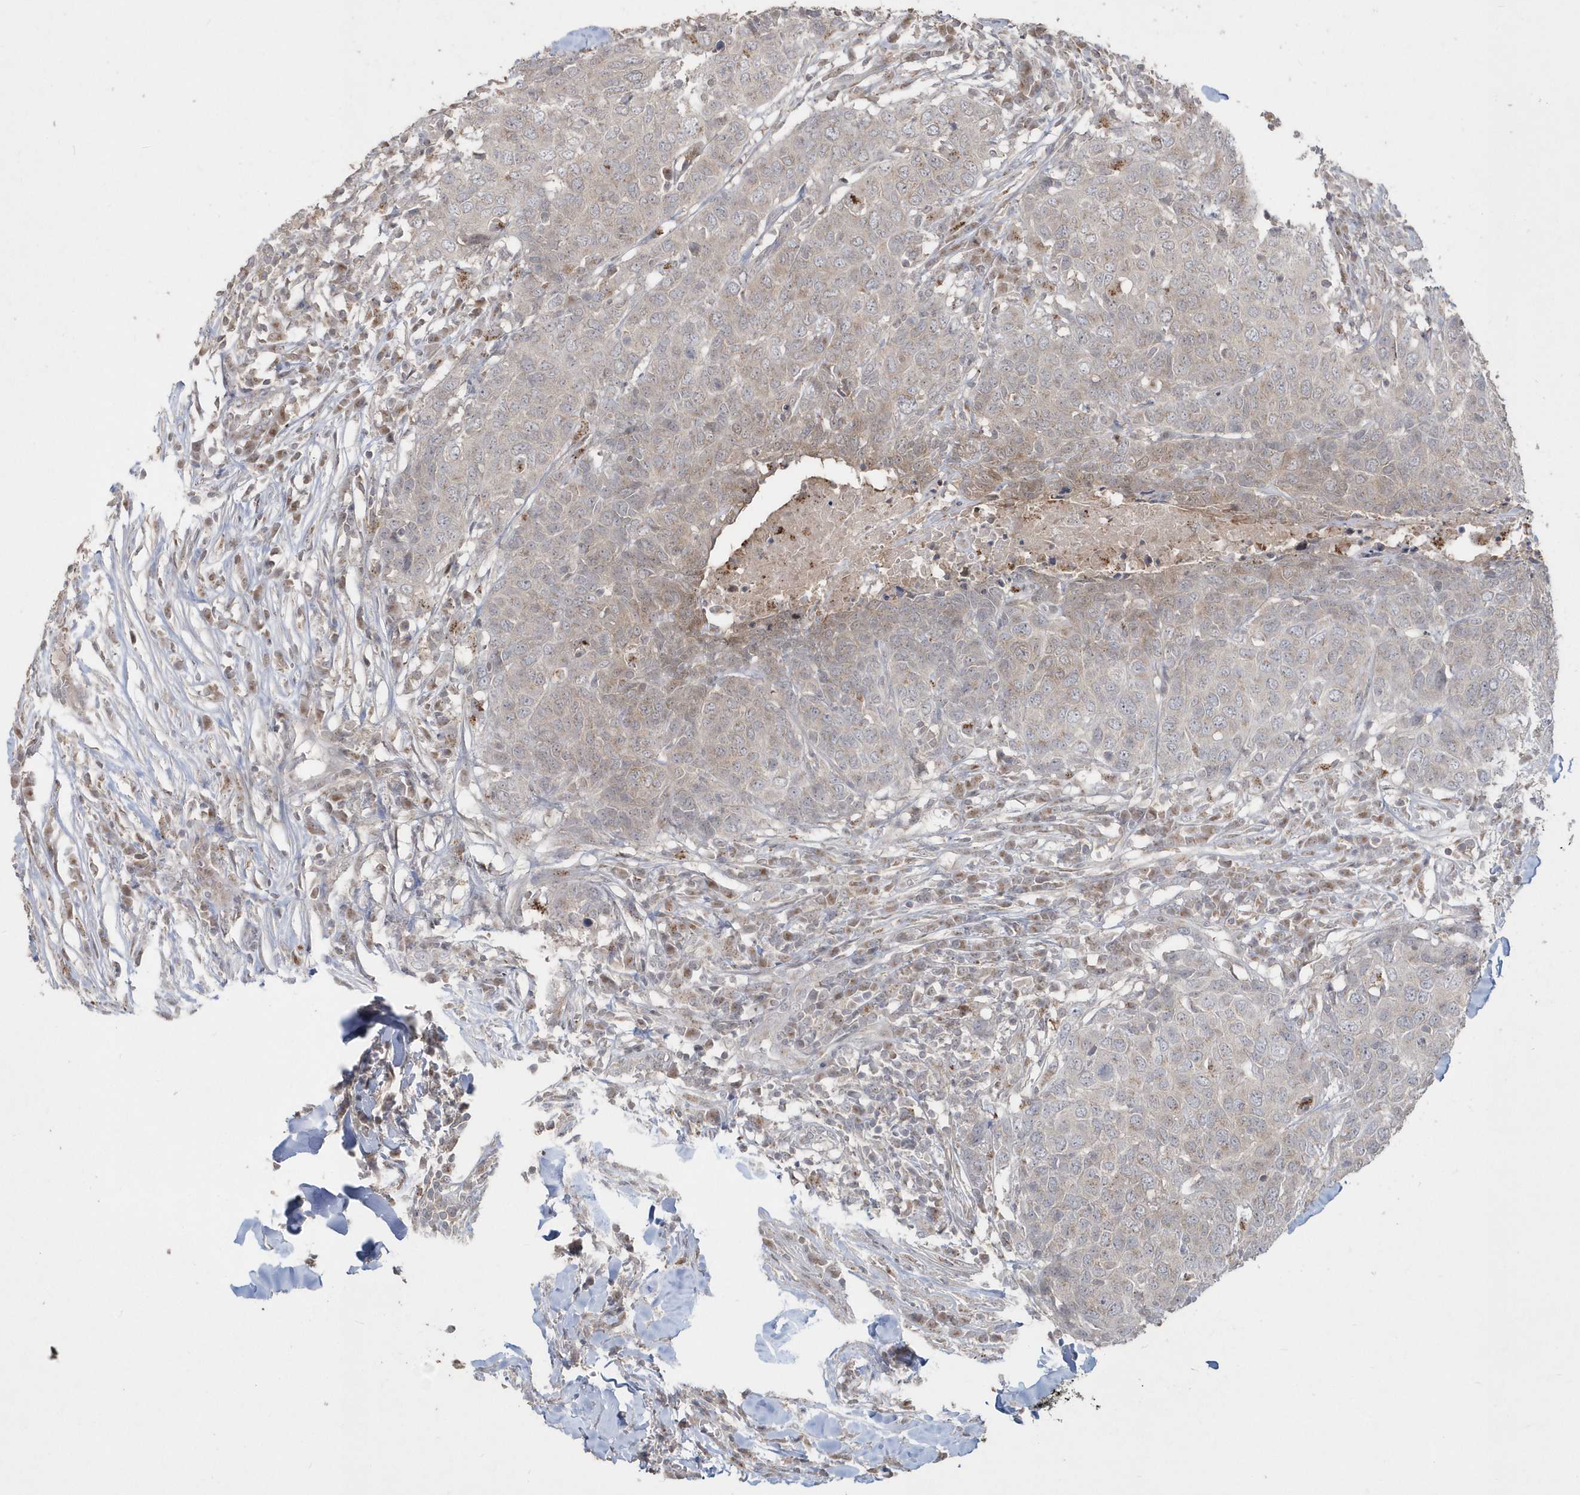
{"staining": {"intensity": "weak", "quantity": "25%-75%", "location": "cytoplasmic/membranous"}, "tissue": "head and neck cancer", "cell_type": "Tumor cells", "image_type": "cancer", "snomed": [{"axis": "morphology", "description": "Squamous cell carcinoma, NOS"}, {"axis": "topography", "description": "Head-Neck"}], "caption": "Head and neck cancer (squamous cell carcinoma) stained with a brown dye demonstrates weak cytoplasmic/membranous positive positivity in approximately 25%-75% of tumor cells.", "gene": "GEMIN6", "patient": {"sex": "male", "age": 66}}